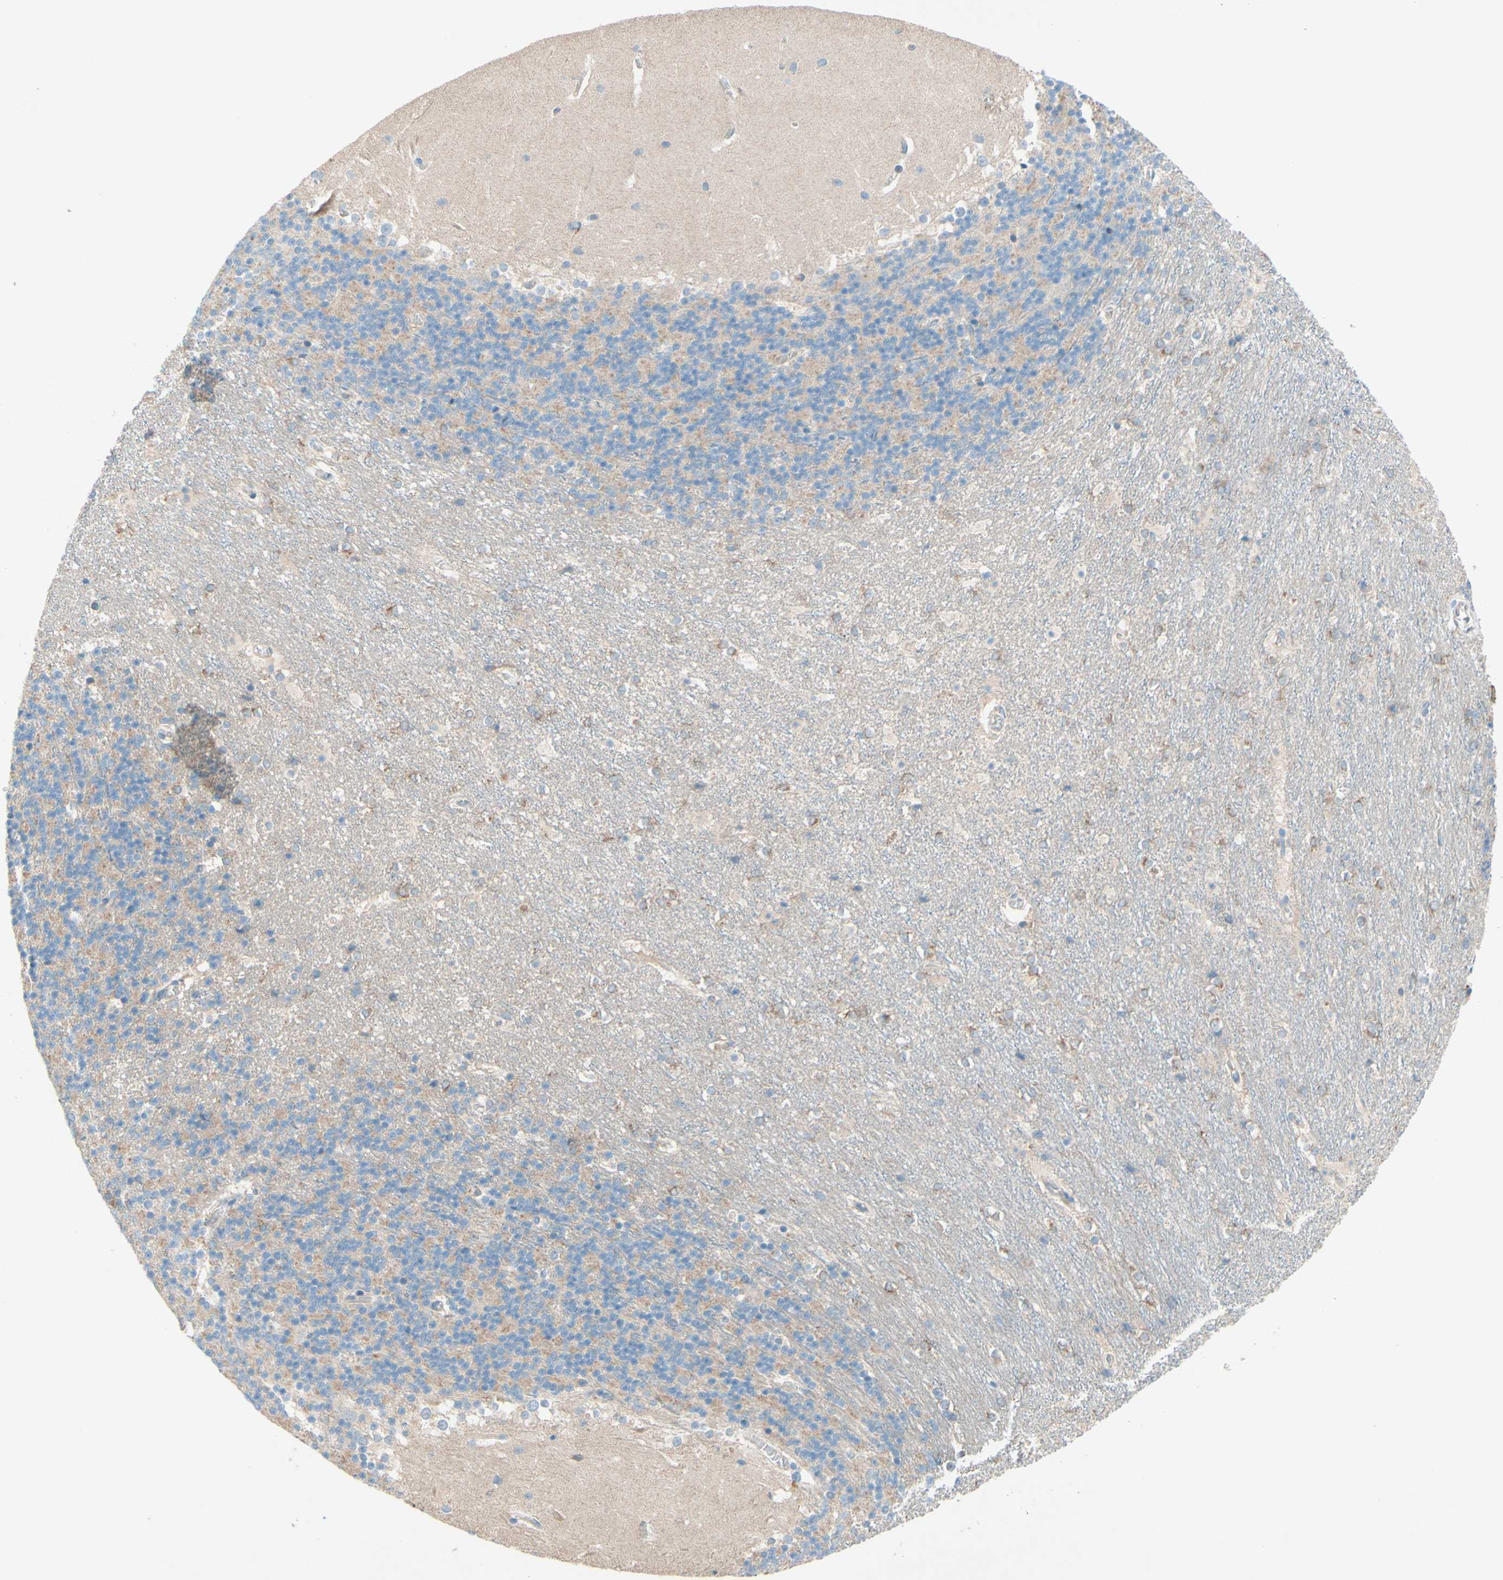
{"staining": {"intensity": "weak", "quantity": ">75%", "location": "cytoplasmic/membranous"}, "tissue": "cerebellum", "cell_type": "Cells in granular layer", "image_type": "normal", "snomed": [{"axis": "morphology", "description": "Normal tissue, NOS"}, {"axis": "topography", "description": "Cerebellum"}], "caption": "Cerebellum was stained to show a protein in brown. There is low levels of weak cytoplasmic/membranous staining in about >75% of cells in granular layer.", "gene": "IL2", "patient": {"sex": "female", "age": 19}}